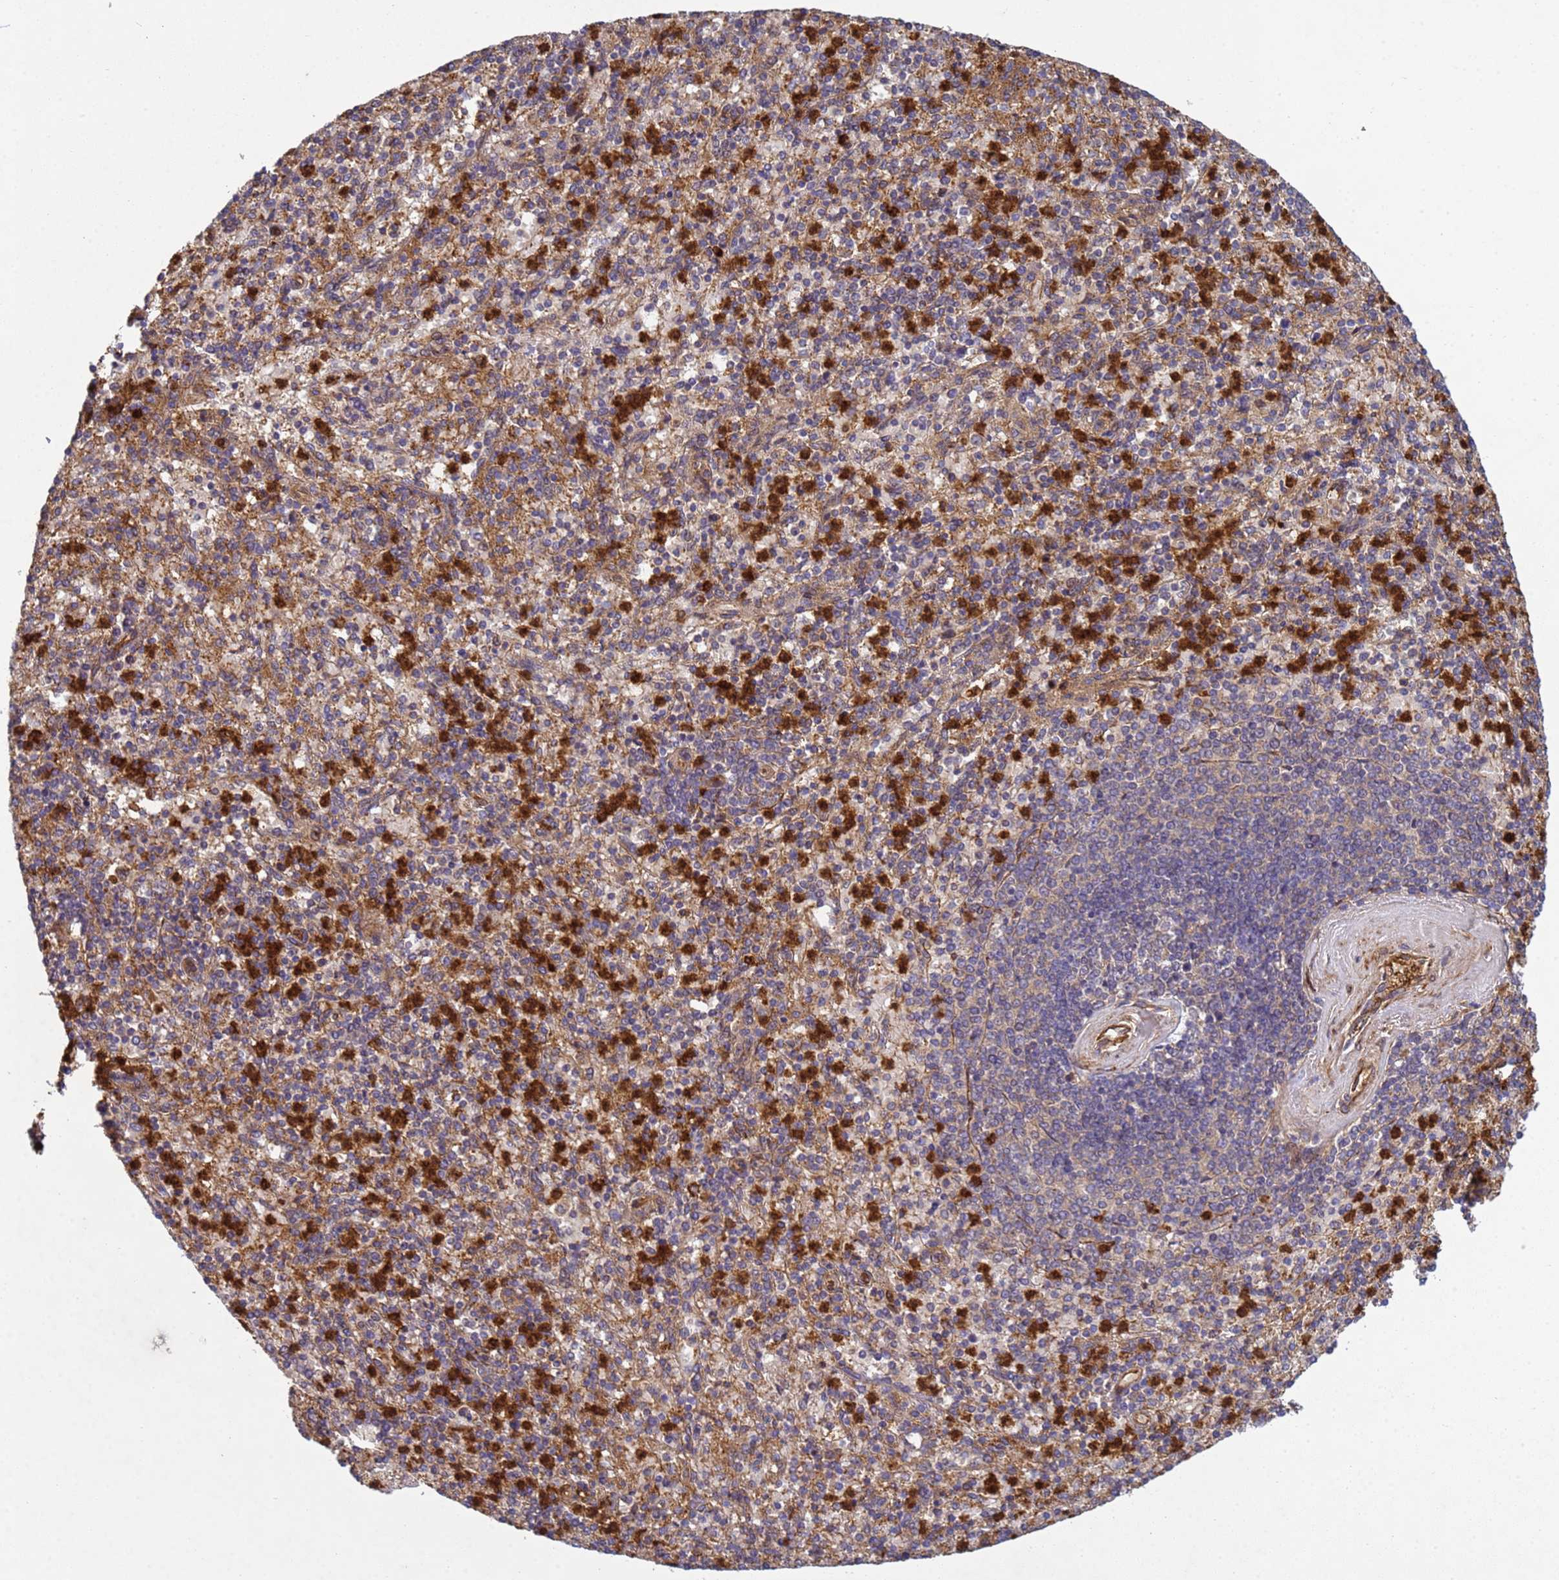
{"staining": {"intensity": "strong", "quantity": "25%-75%", "location": "cytoplasmic/membranous"}, "tissue": "spleen", "cell_type": "Cells in red pulp", "image_type": "normal", "snomed": [{"axis": "morphology", "description": "Normal tissue, NOS"}, {"axis": "topography", "description": "Spleen"}], "caption": "This micrograph demonstrates immunohistochemistry staining of benign human spleen, with high strong cytoplasmic/membranous expression in approximately 25%-75% of cells in red pulp.", "gene": "C8orf34", "patient": {"sex": "male", "age": 82}}